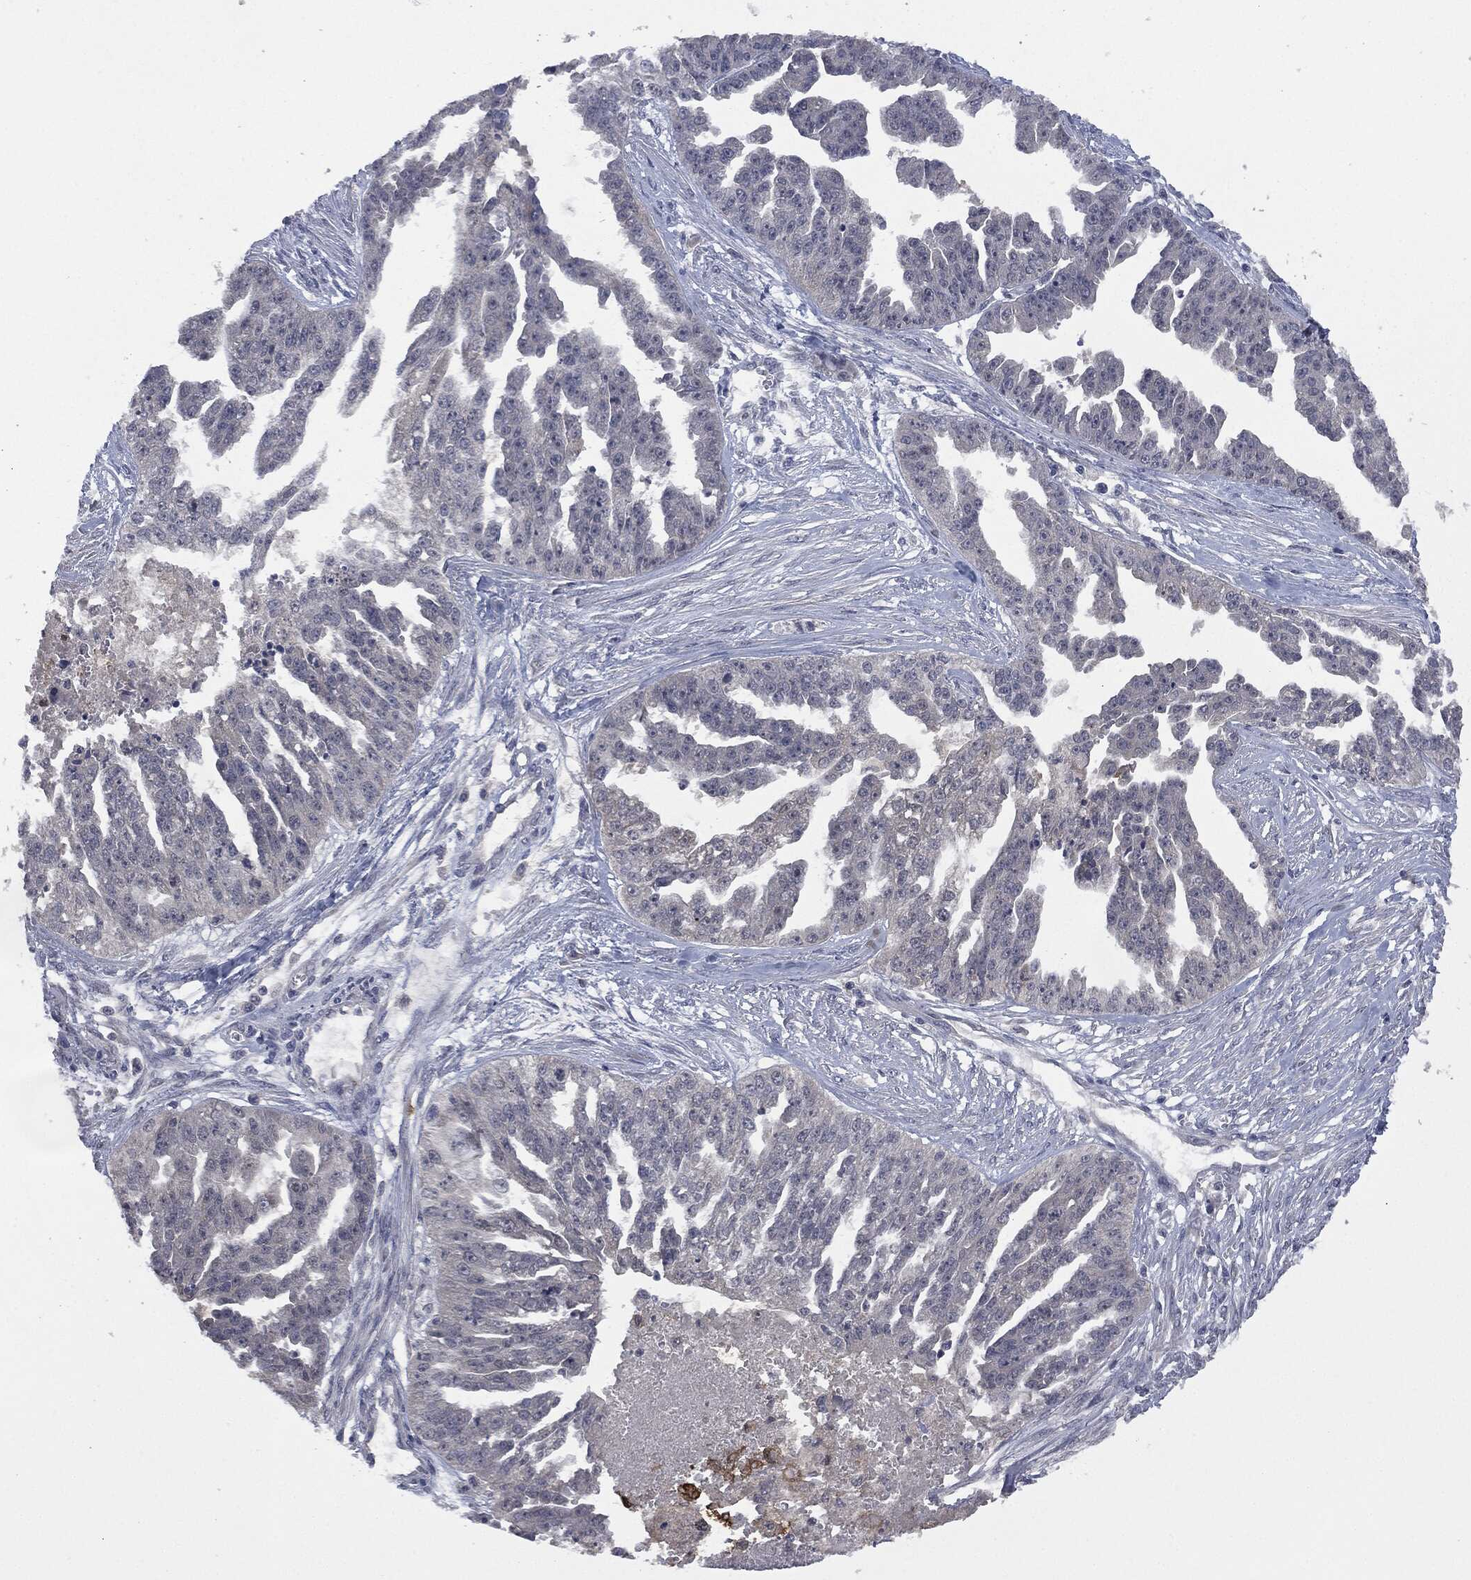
{"staining": {"intensity": "negative", "quantity": "none", "location": "none"}, "tissue": "ovarian cancer", "cell_type": "Tumor cells", "image_type": "cancer", "snomed": [{"axis": "morphology", "description": "Cystadenocarcinoma, serous, NOS"}, {"axis": "topography", "description": "Ovary"}], "caption": "Ovarian cancer (serous cystadenocarcinoma) stained for a protein using IHC shows no positivity tumor cells.", "gene": "IL1RN", "patient": {"sex": "female", "age": 58}}